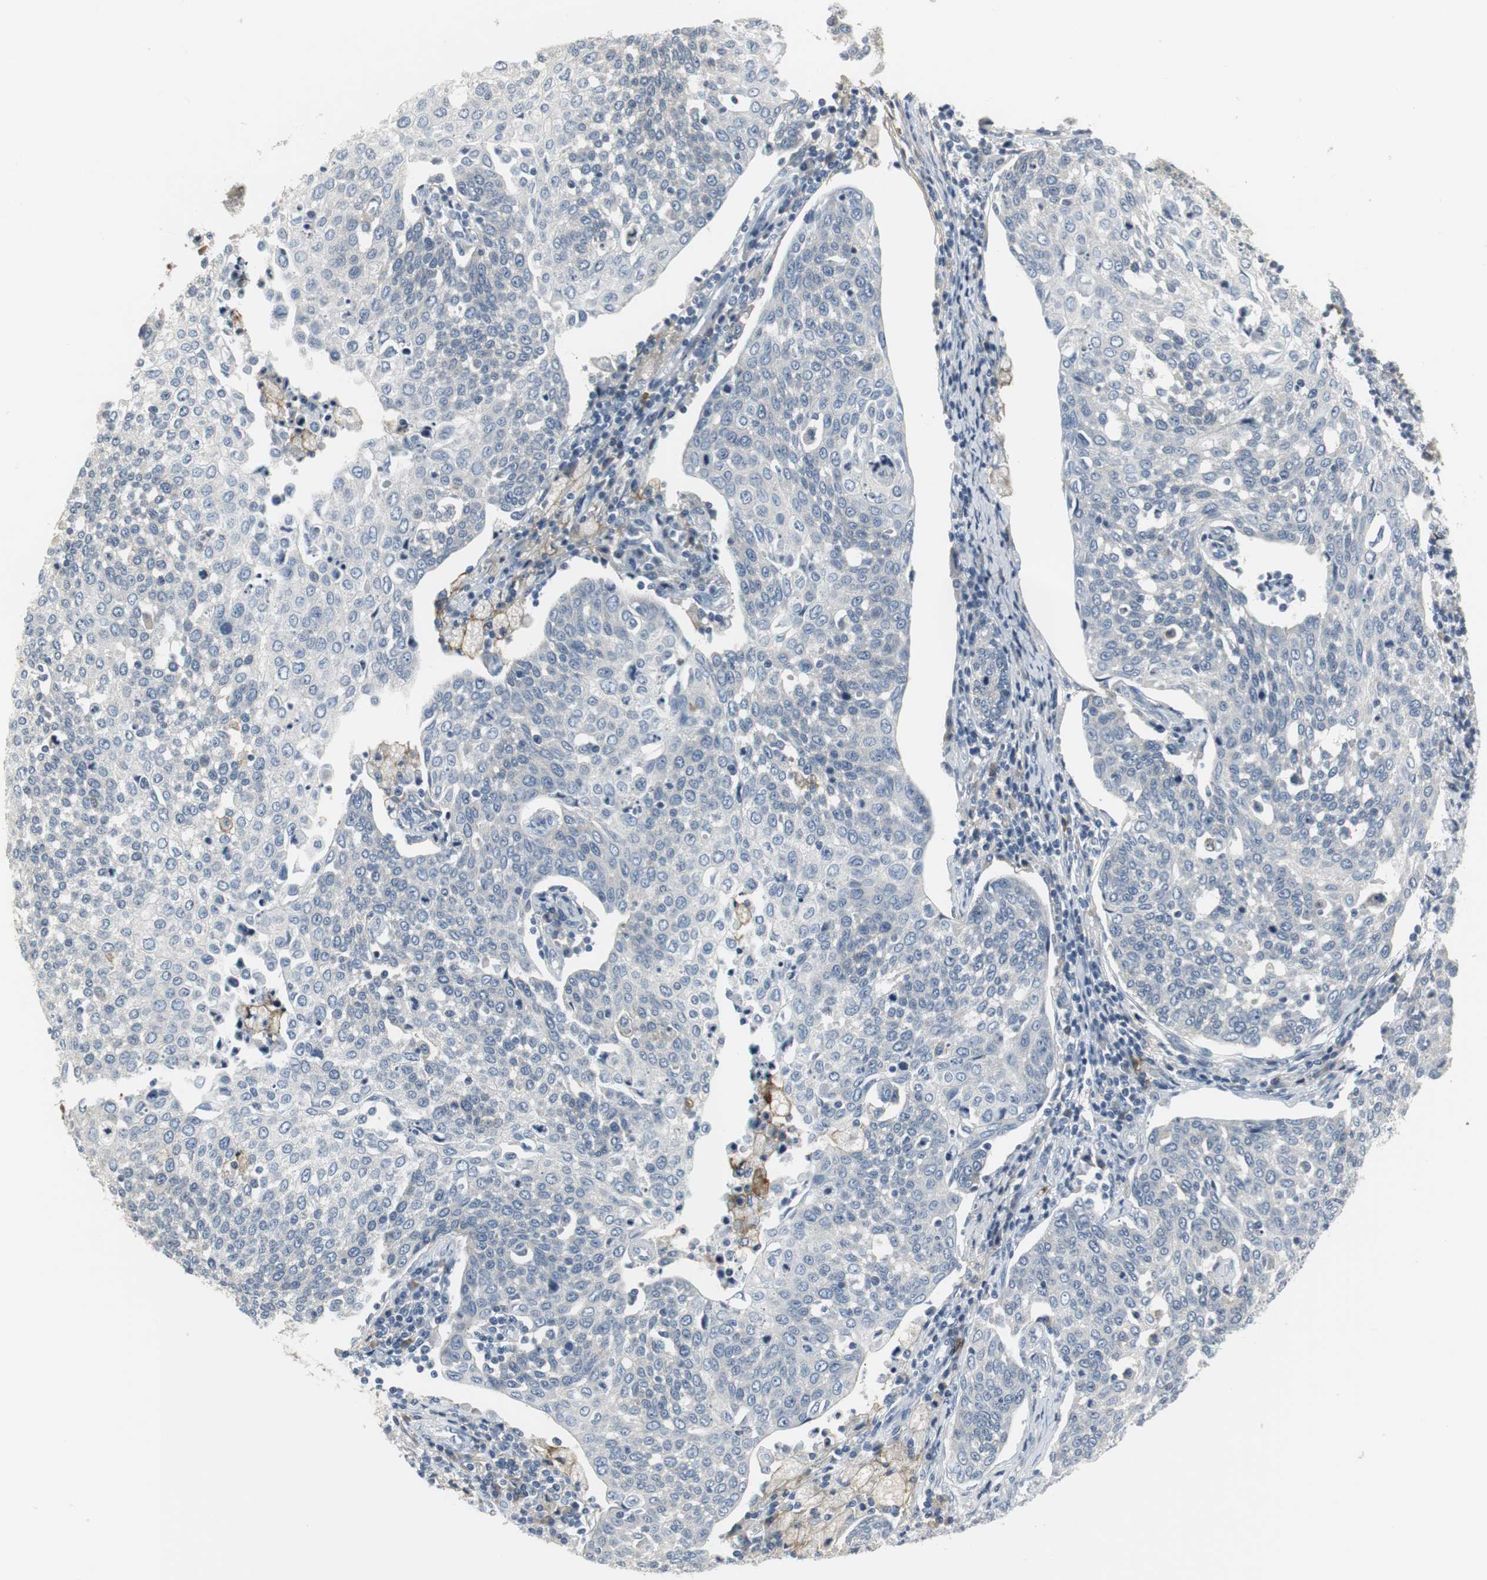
{"staining": {"intensity": "negative", "quantity": "none", "location": "none"}, "tissue": "cervical cancer", "cell_type": "Tumor cells", "image_type": "cancer", "snomed": [{"axis": "morphology", "description": "Squamous cell carcinoma, NOS"}, {"axis": "topography", "description": "Cervix"}], "caption": "Immunohistochemical staining of human squamous cell carcinoma (cervical) shows no significant staining in tumor cells.", "gene": "SLC2A5", "patient": {"sex": "female", "age": 34}}